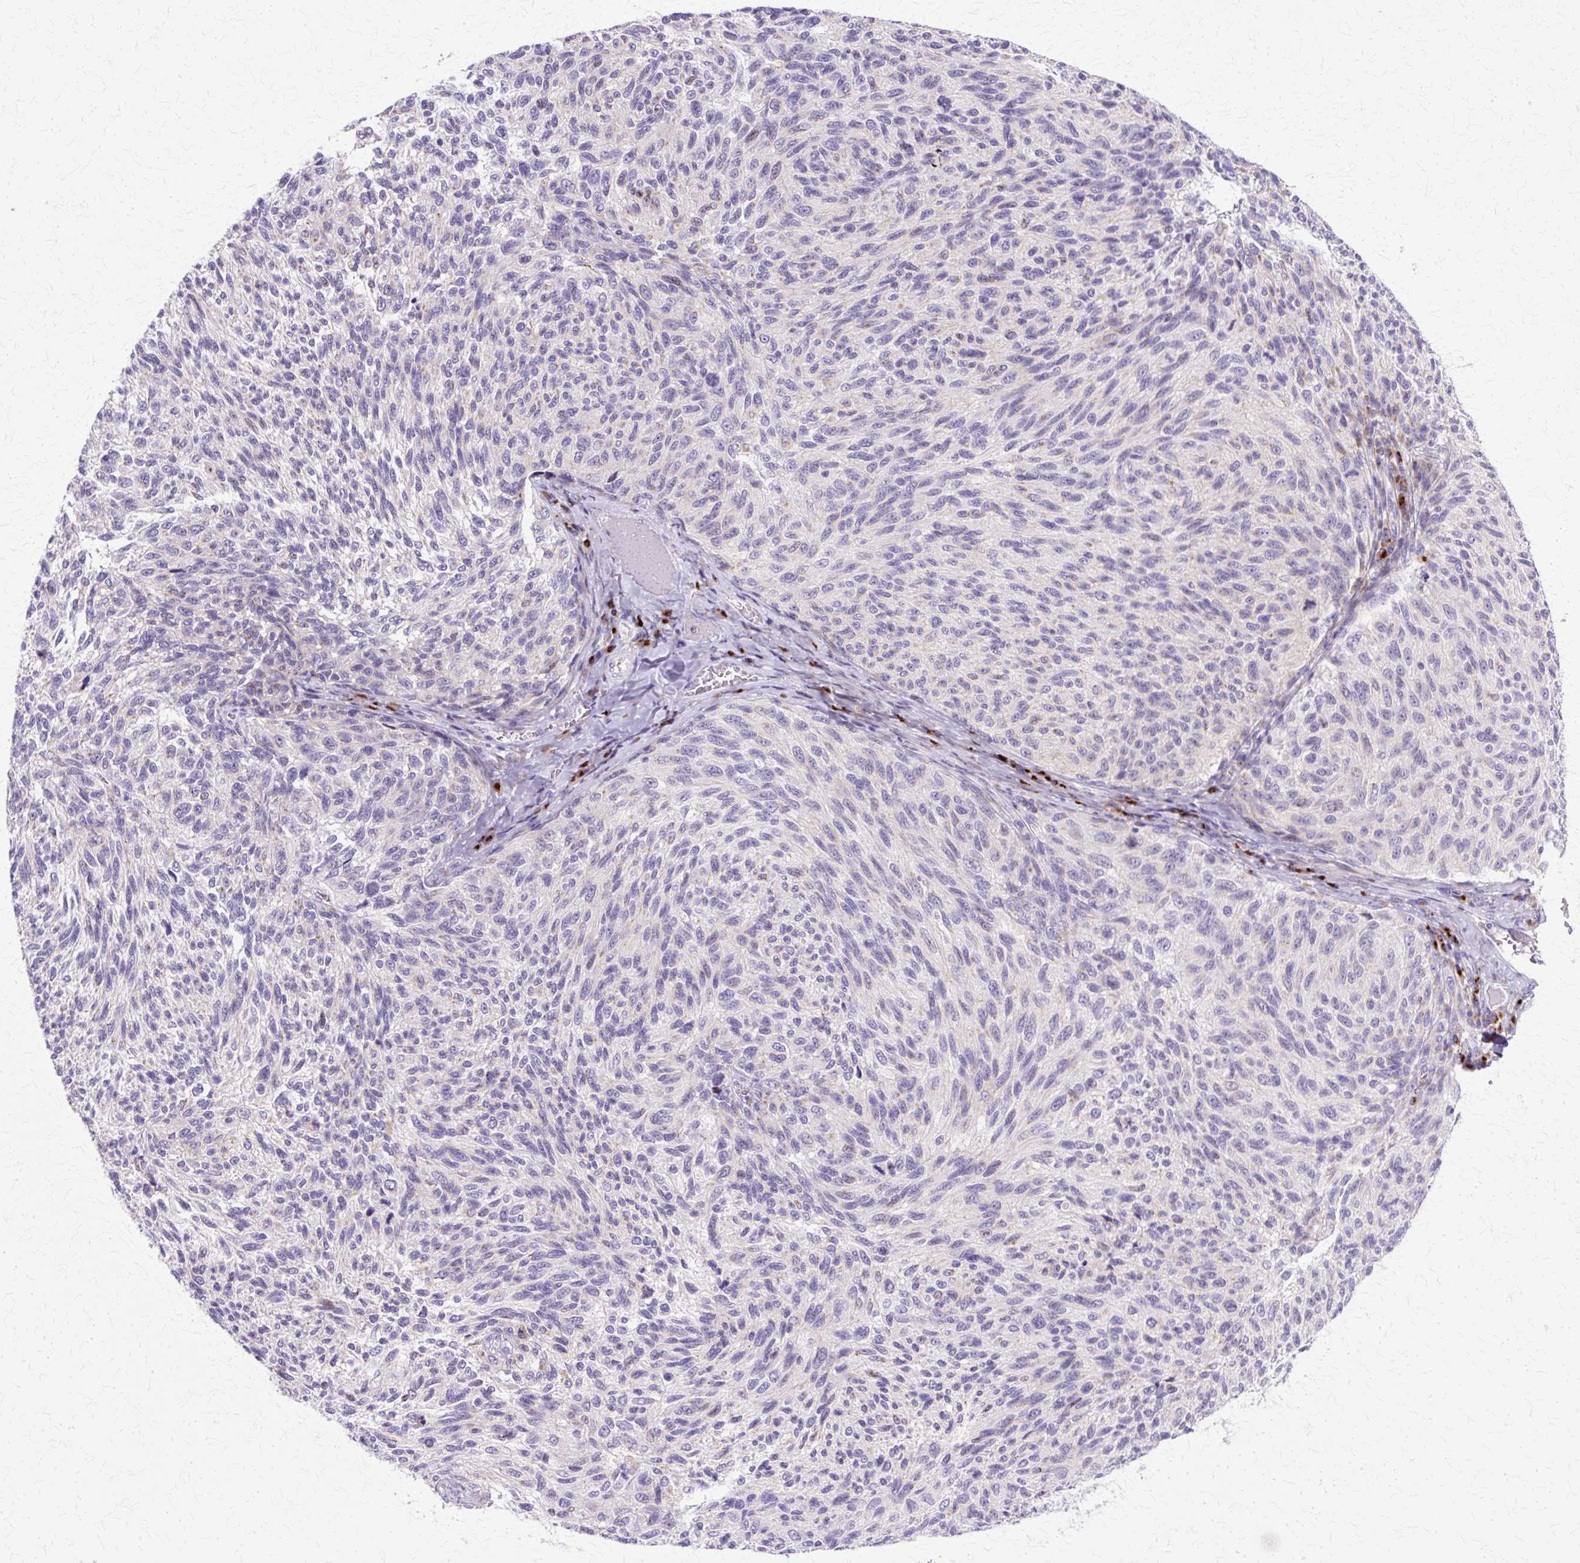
{"staining": {"intensity": "negative", "quantity": "none", "location": "none"}, "tissue": "melanoma", "cell_type": "Tumor cells", "image_type": "cancer", "snomed": [{"axis": "morphology", "description": "Malignant melanoma, NOS"}, {"axis": "topography", "description": "Skin"}], "caption": "High magnification brightfield microscopy of melanoma stained with DAB (3,3'-diaminobenzidine) (brown) and counterstained with hematoxylin (blue): tumor cells show no significant expression.", "gene": "TBC1D3G", "patient": {"sex": "female", "age": 73}}